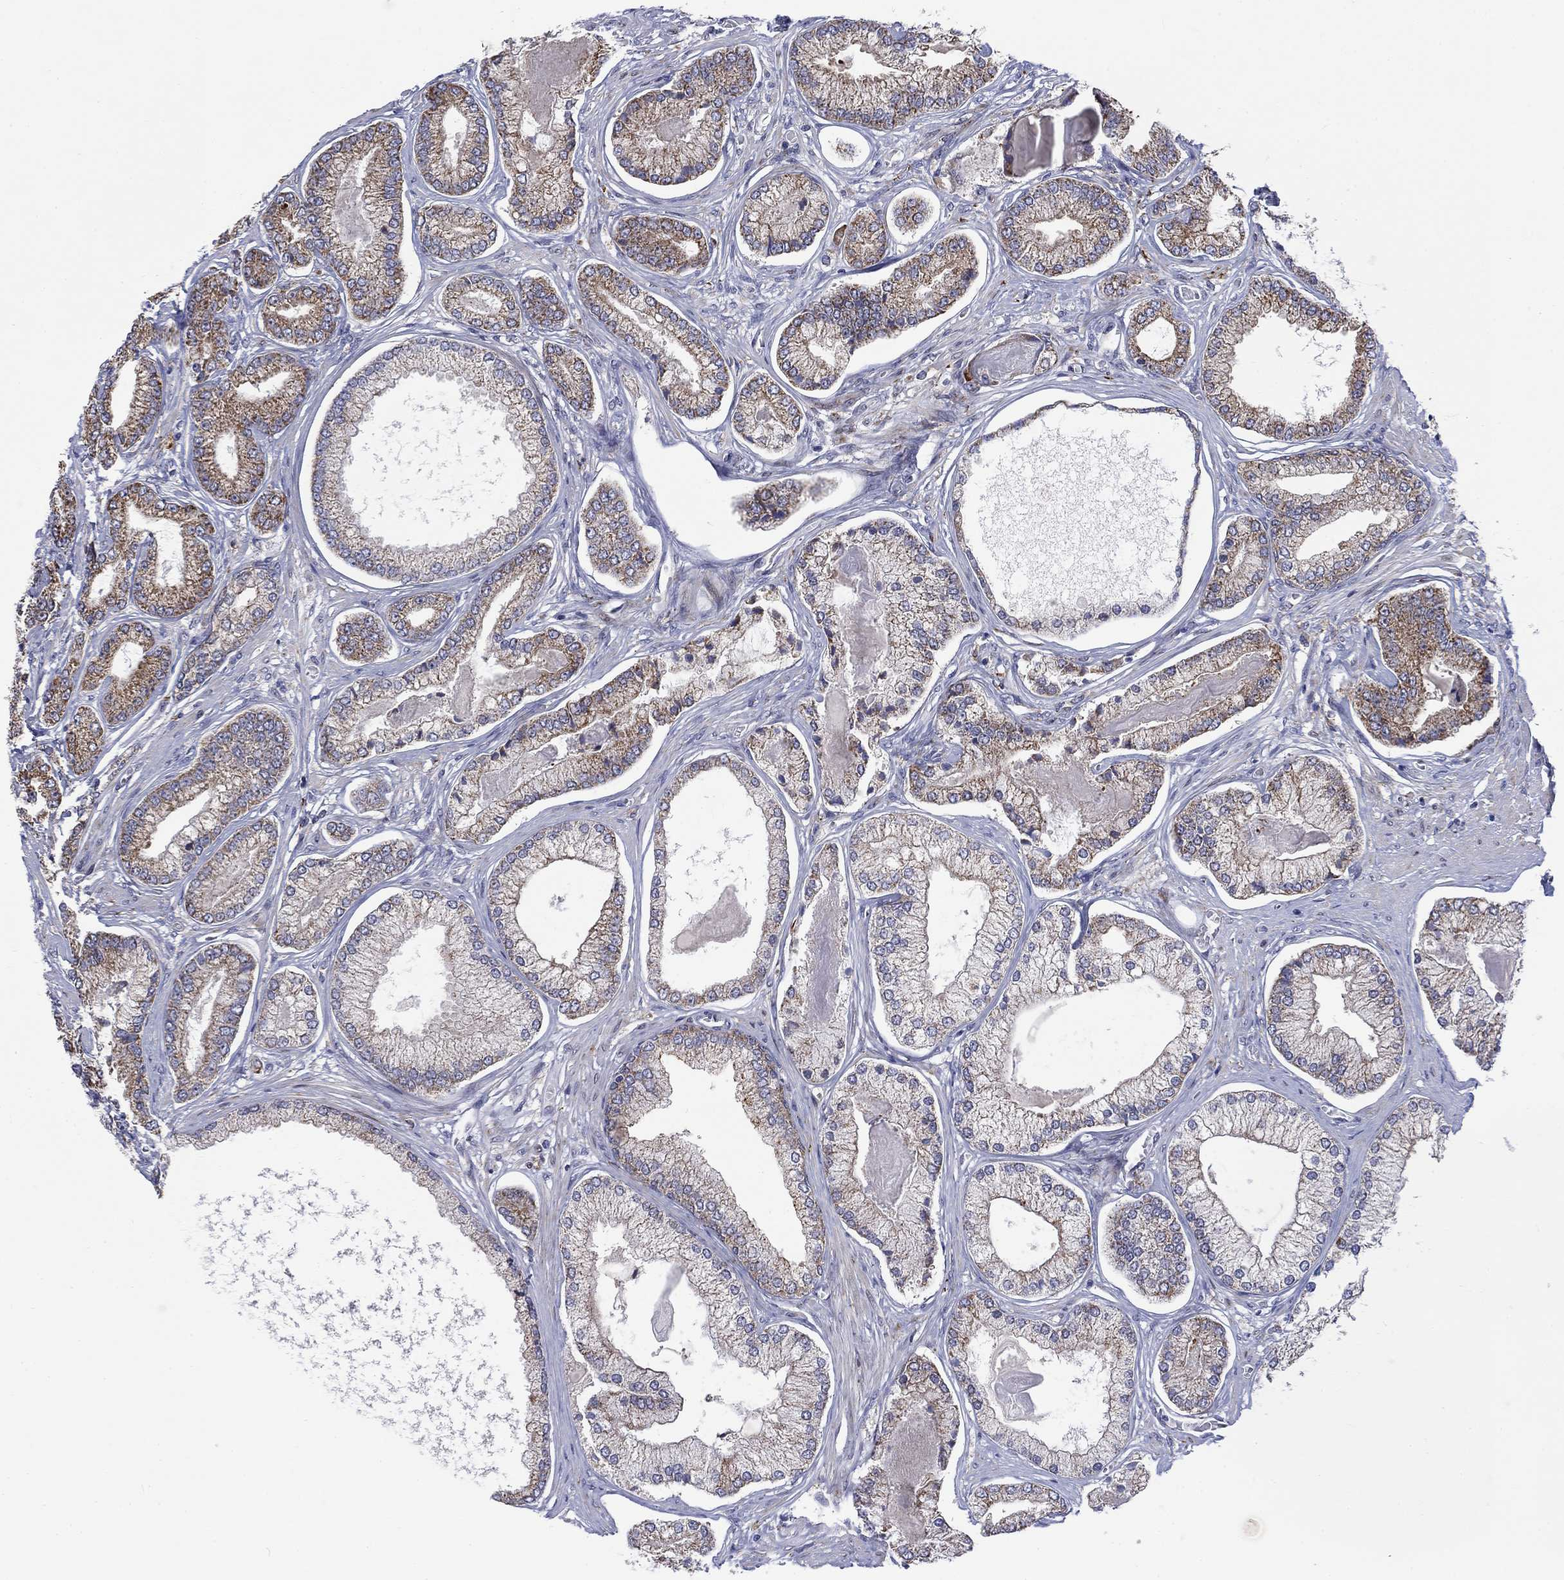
{"staining": {"intensity": "moderate", "quantity": "25%-75%", "location": "cytoplasmic/membranous"}, "tissue": "prostate cancer", "cell_type": "Tumor cells", "image_type": "cancer", "snomed": [{"axis": "morphology", "description": "Adenocarcinoma, Low grade"}, {"axis": "topography", "description": "Prostate"}], "caption": "Brown immunohistochemical staining in human prostate cancer demonstrates moderate cytoplasmic/membranous staining in about 25%-75% of tumor cells. The protein is shown in brown color, while the nuclei are stained blue.", "gene": "SLC35F2", "patient": {"sex": "male", "age": 57}}